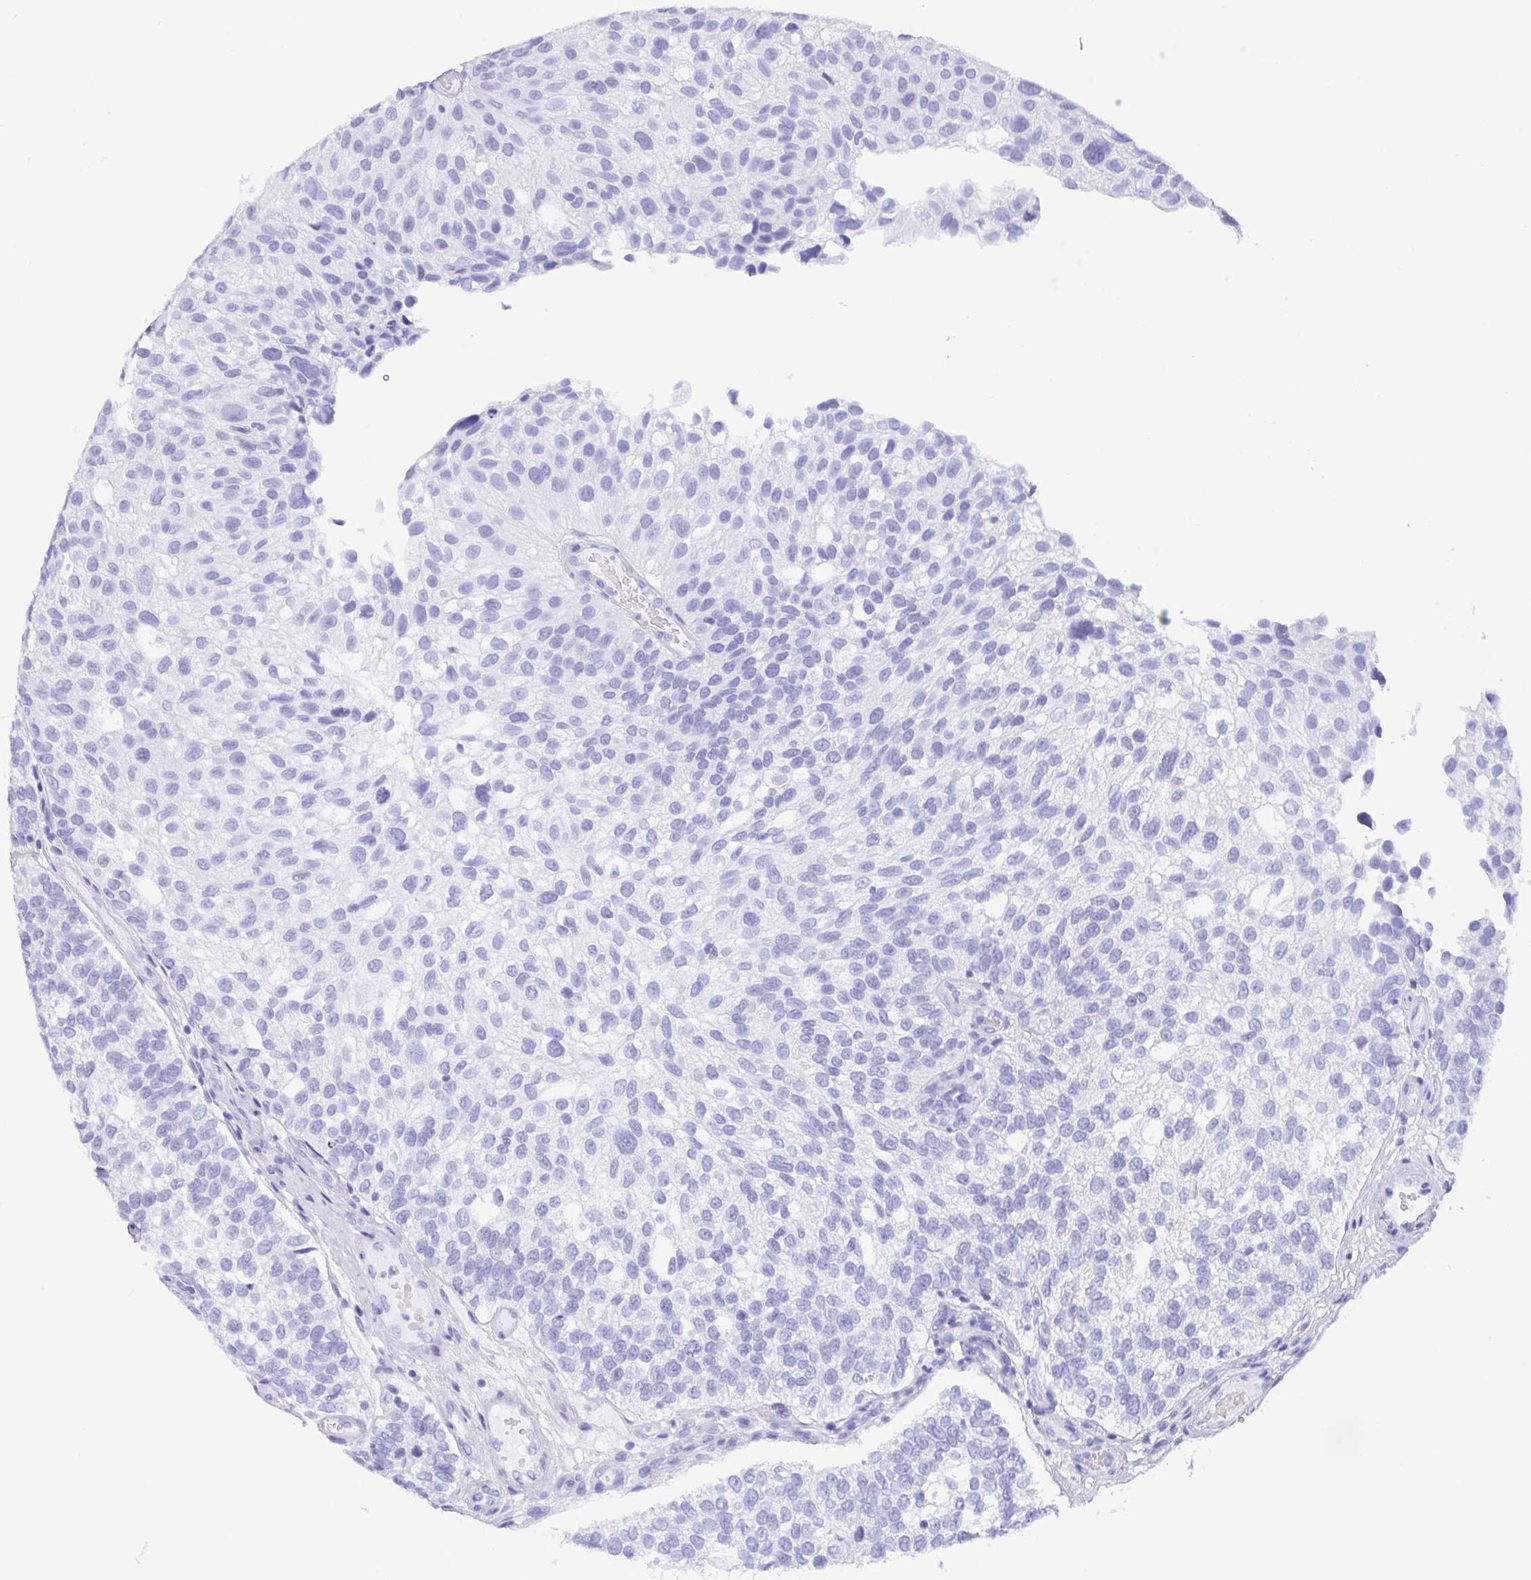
{"staining": {"intensity": "negative", "quantity": "none", "location": "none"}, "tissue": "urothelial cancer", "cell_type": "Tumor cells", "image_type": "cancer", "snomed": [{"axis": "morphology", "description": "Urothelial carcinoma, NOS"}, {"axis": "topography", "description": "Urinary bladder"}], "caption": "Micrograph shows no protein staining in tumor cells of urothelial cancer tissue. (DAB (3,3'-diaminobenzidine) immunohistochemistry (IHC) visualized using brightfield microscopy, high magnification).", "gene": "IDH1", "patient": {"sex": "male", "age": 87}}